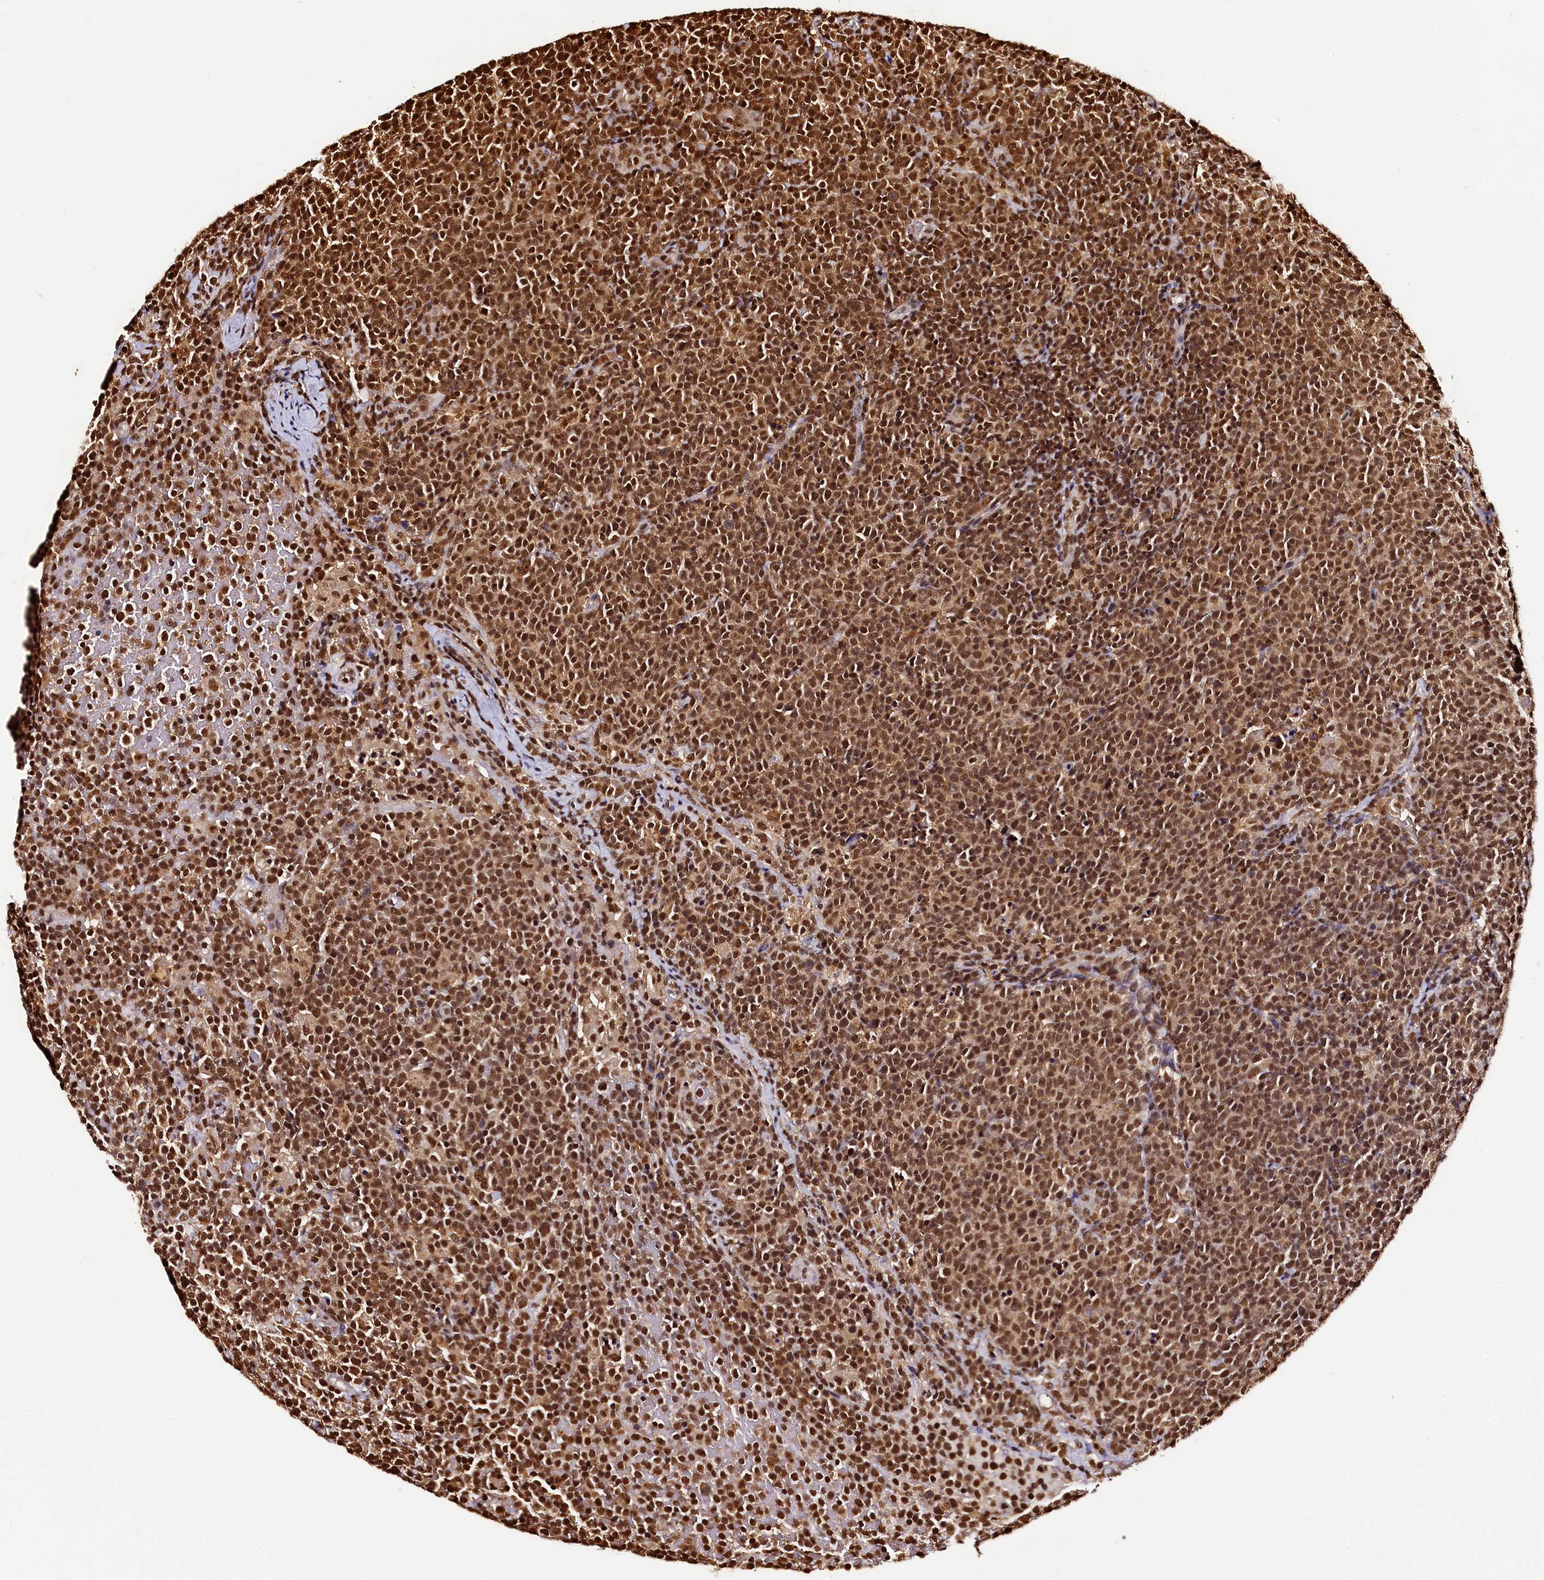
{"staining": {"intensity": "strong", "quantity": ">75%", "location": "cytoplasmic/membranous,nuclear"}, "tissue": "lymphoma", "cell_type": "Tumor cells", "image_type": "cancer", "snomed": [{"axis": "morphology", "description": "Malignant lymphoma, non-Hodgkin's type, High grade"}, {"axis": "topography", "description": "Lymph node"}], "caption": "Immunohistochemistry histopathology image of malignant lymphoma, non-Hodgkin's type (high-grade) stained for a protein (brown), which reveals high levels of strong cytoplasmic/membranous and nuclear staining in about >75% of tumor cells.", "gene": "SNRPD2", "patient": {"sex": "male", "age": 61}}